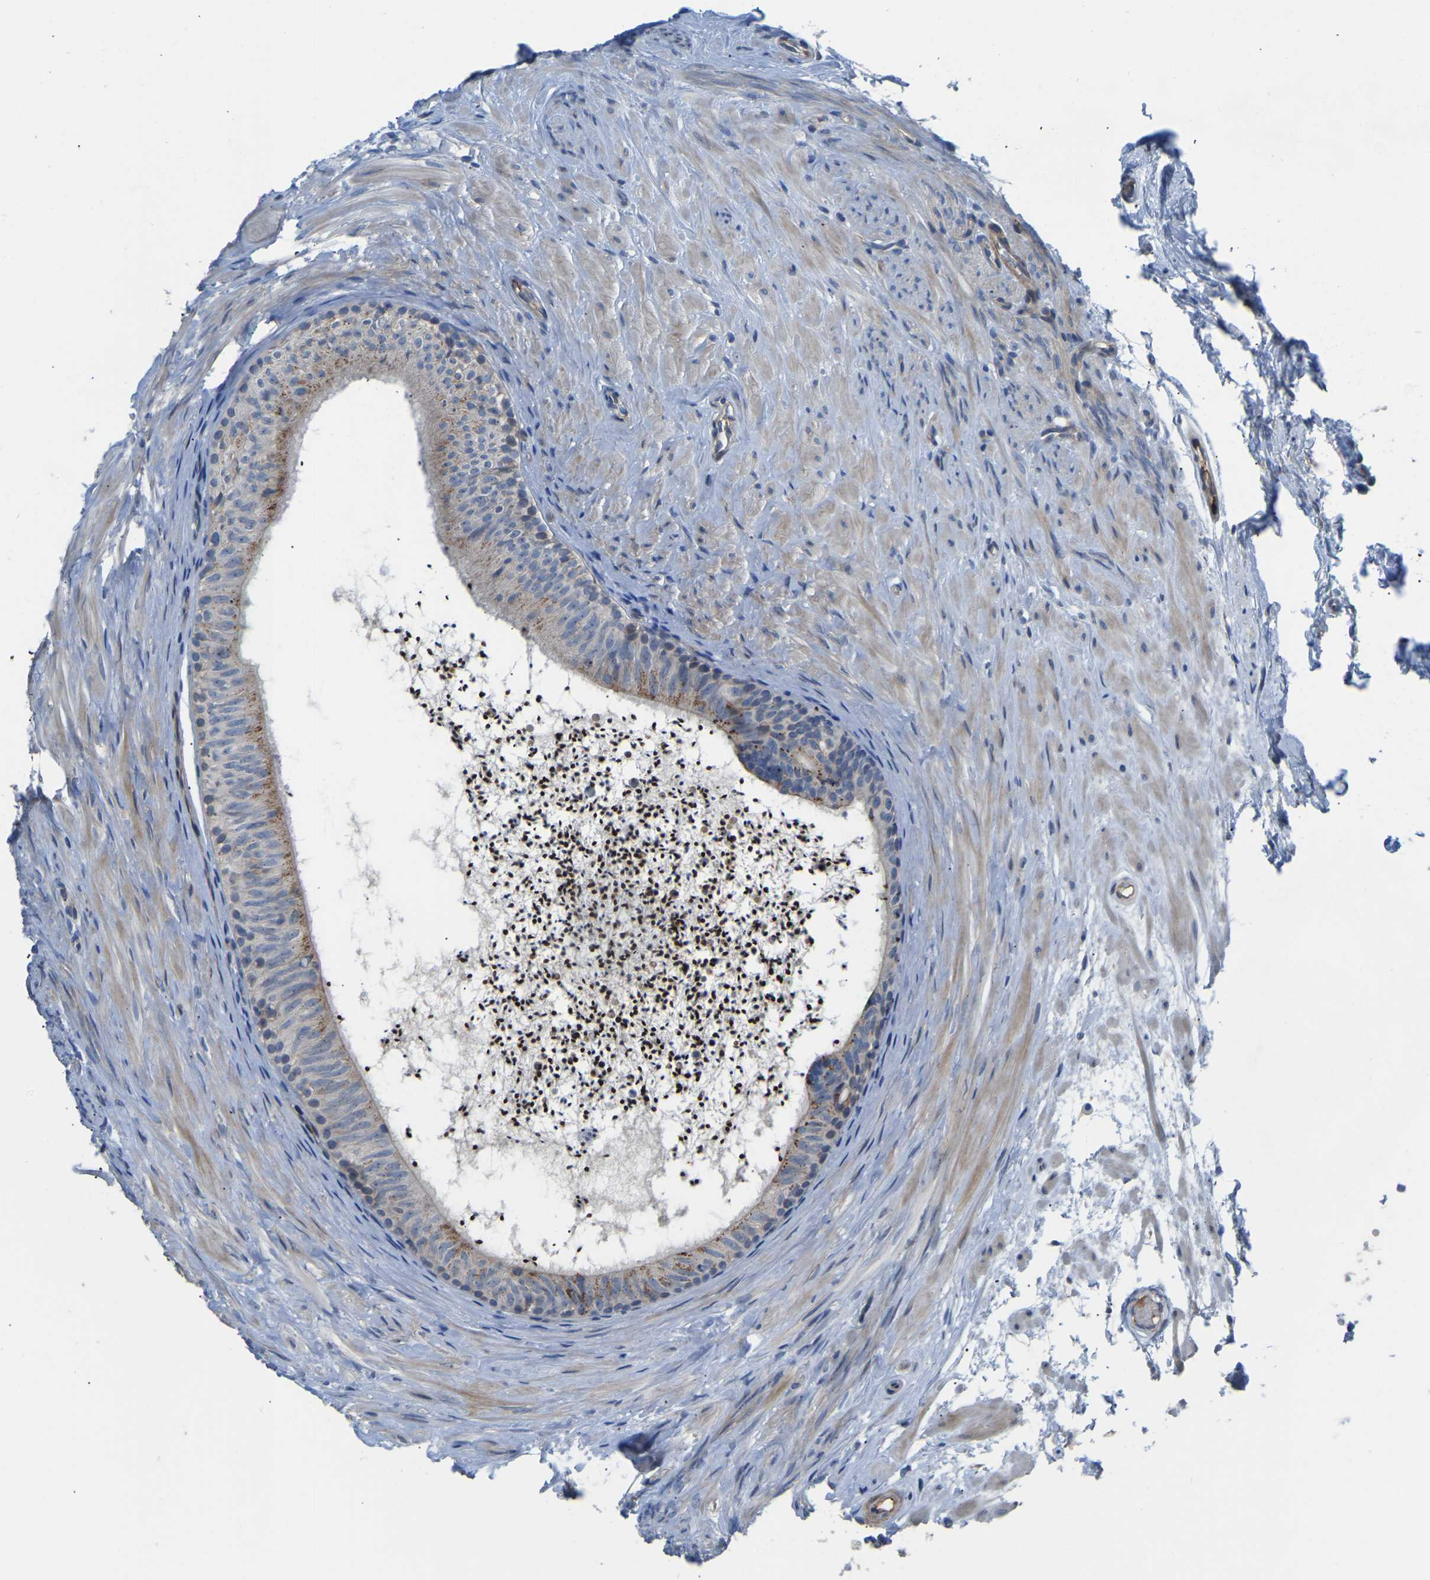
{"staining": {"intensity": "weak", "quantity": "<25%", "location": "cytoplasmic/membranous"}, "tissue": "epididymis", "cell_type": "Glandular cells", "image_type": "normal", "snomed": [{"axis": "morphology", "description": "Normal tissue, NOS"}, {"axis": "topography", "description": "Epididymis"}], "caption": "This is a photomicrograph of immunohistochemistry (IHC) staining of unremarkable epididymis, which shows no staining in glandular cells. (DAB IHC, high magnification).", "gene": "HIGD2B", "patient": {"sex": "male", "age": 56}}